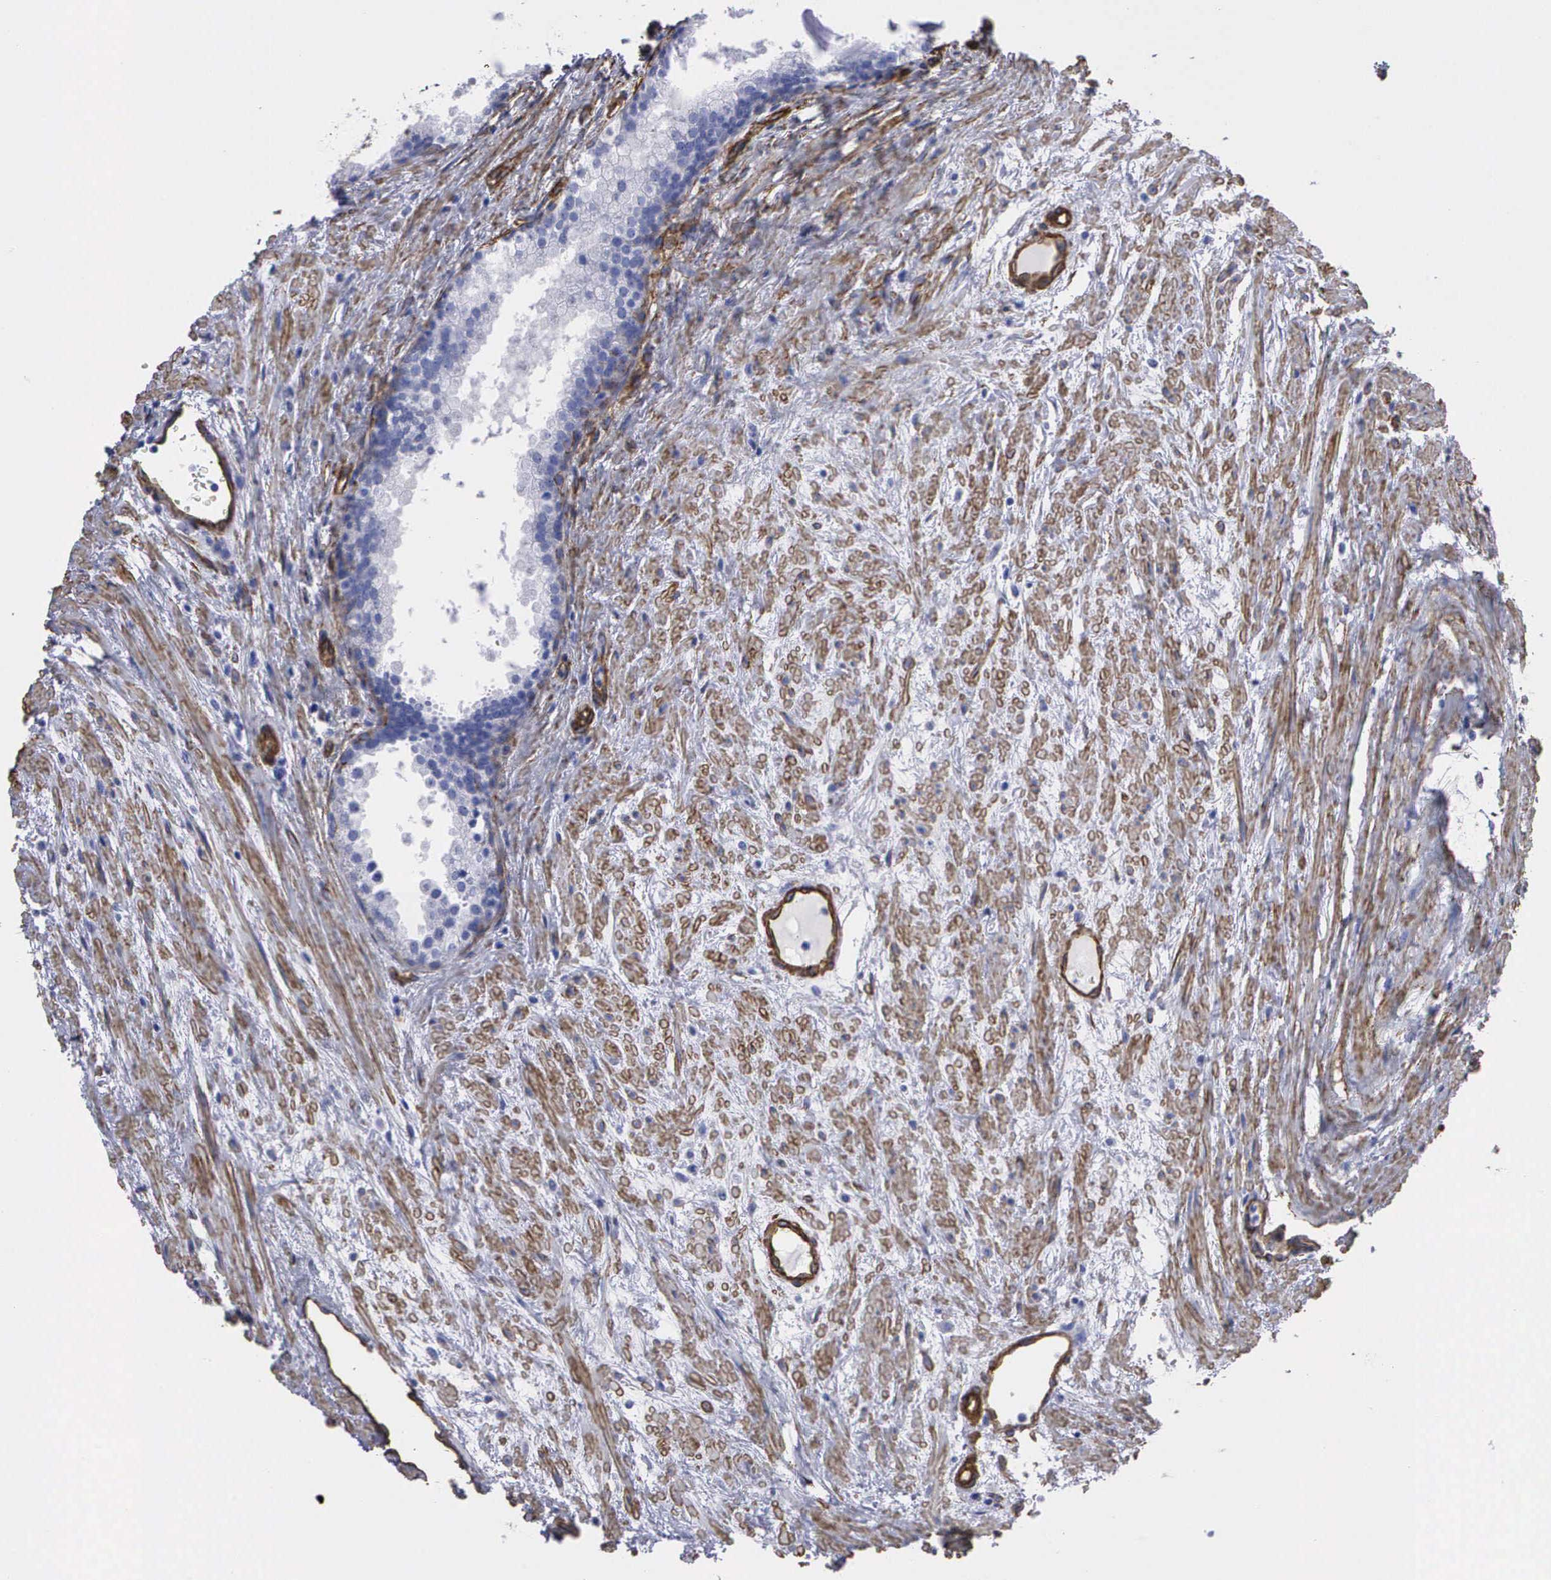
{"staining": {"intensity": "negative", "quantity": "none", "location": "none"}, "tissue": "prostate", "cell_type": "Glandular cells", "image_type": "normal", "snomed": [{"axis": "morphology", "description": "Normal tissue, NOS"}, {"axis": "topography", "description": "Prostate"}], "caption": "This image is of benign prostate stained with immunohistochemistry to label a protein in brown with the nuclei are counter-stained blue. There is no staining in glandular cells.", "gene": "MAGEB10", "patient": {"sex": "male", "age": 65}}